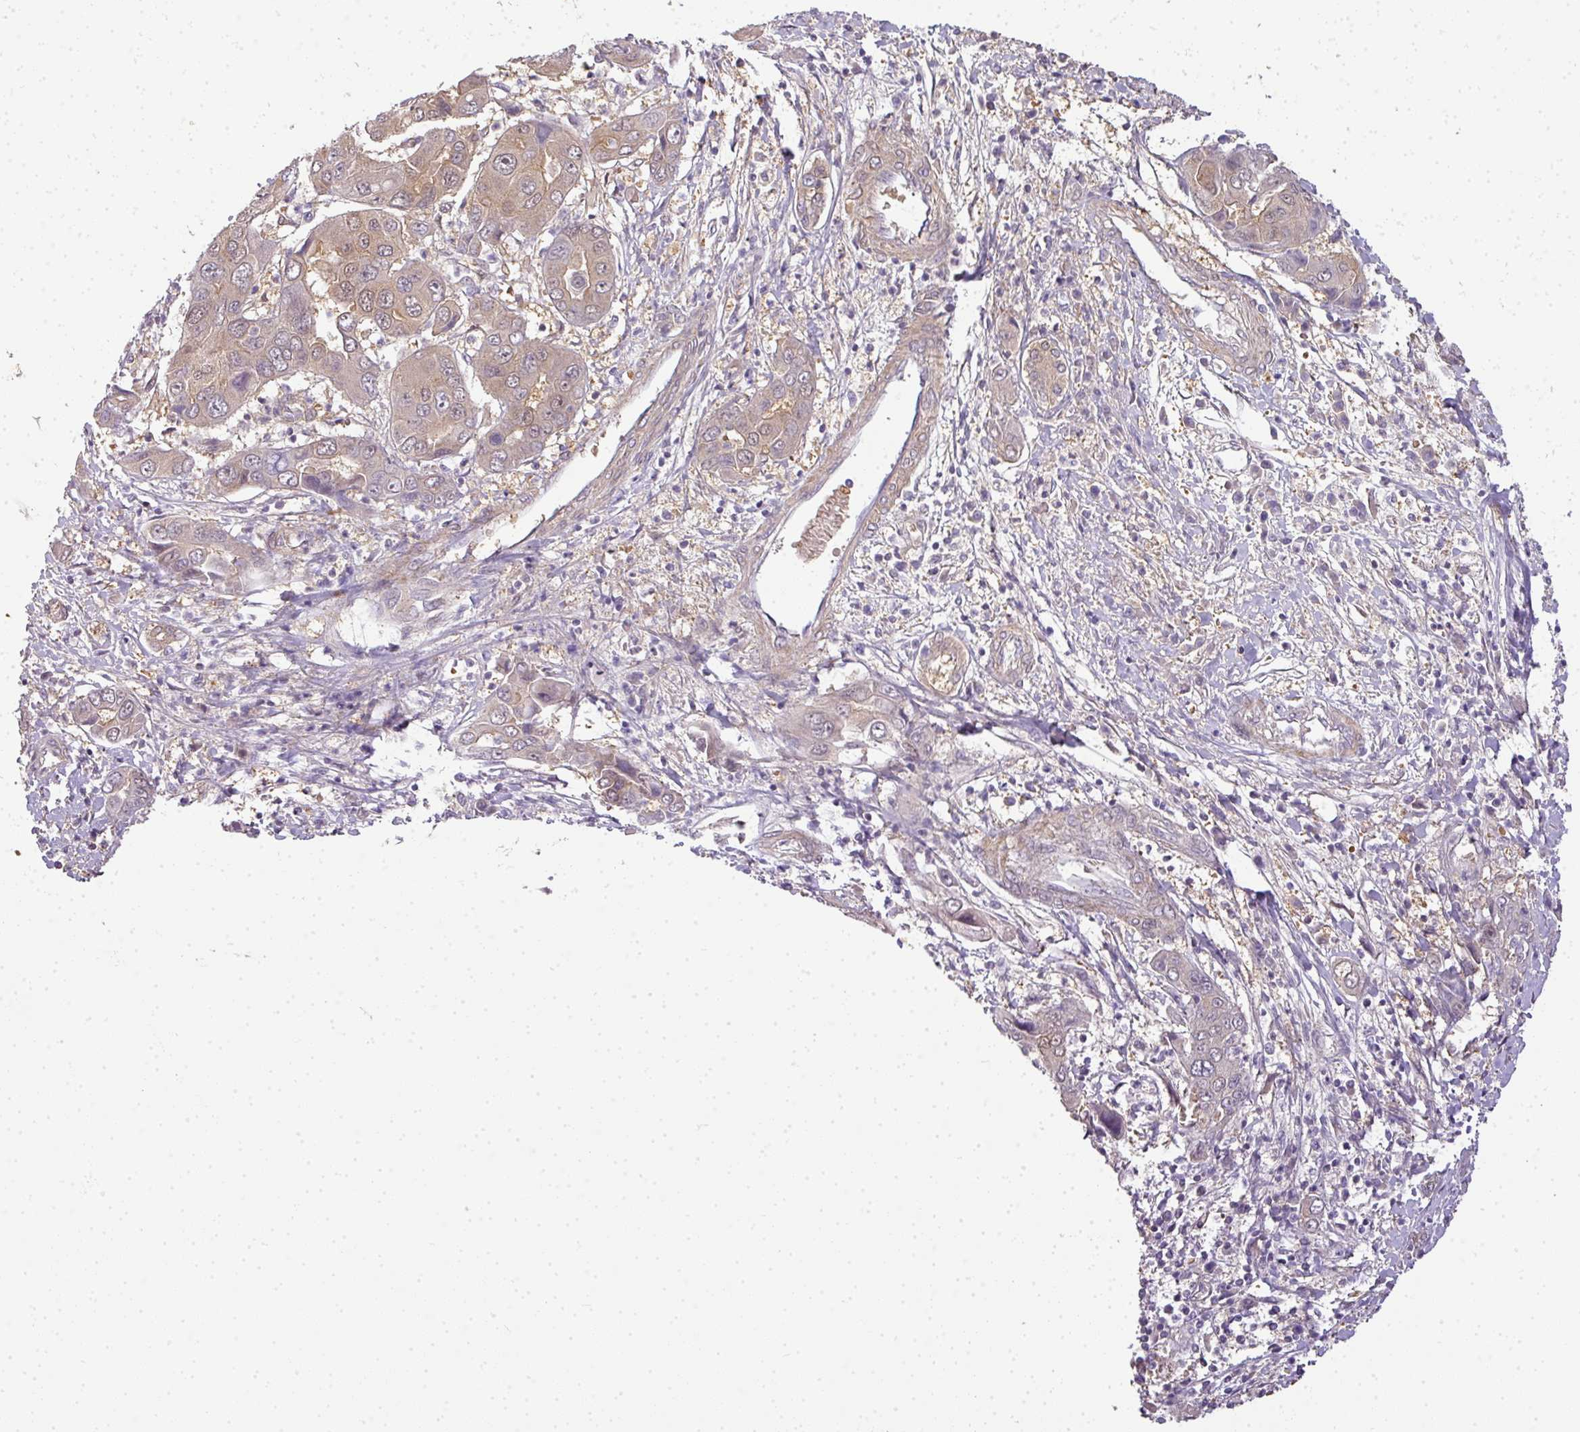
{"staining": {"intensity": "moderate", "quantity": "<25%", "location": "cytoplasmic/membranous,nuclear"}, "tissue": "liver cancer", "cell_type": "Tumor cells", "image_type": "cancer", "snomed": [{"axis": "morphology", "description": "Cholangiocarcinoma"}, {"axis": "topography", "description": "Liver"}], "caption": "The immunohistochemical stain shows moderate cytoplasmic/membranous and nuclear positivity in tumor cells of liver cholangiocarcinoma tissue. (Brightfield microscopy of DAB IHC at high magnification).", "gene": "ADH5", "patient": {"sex": "male", "age": 67}}